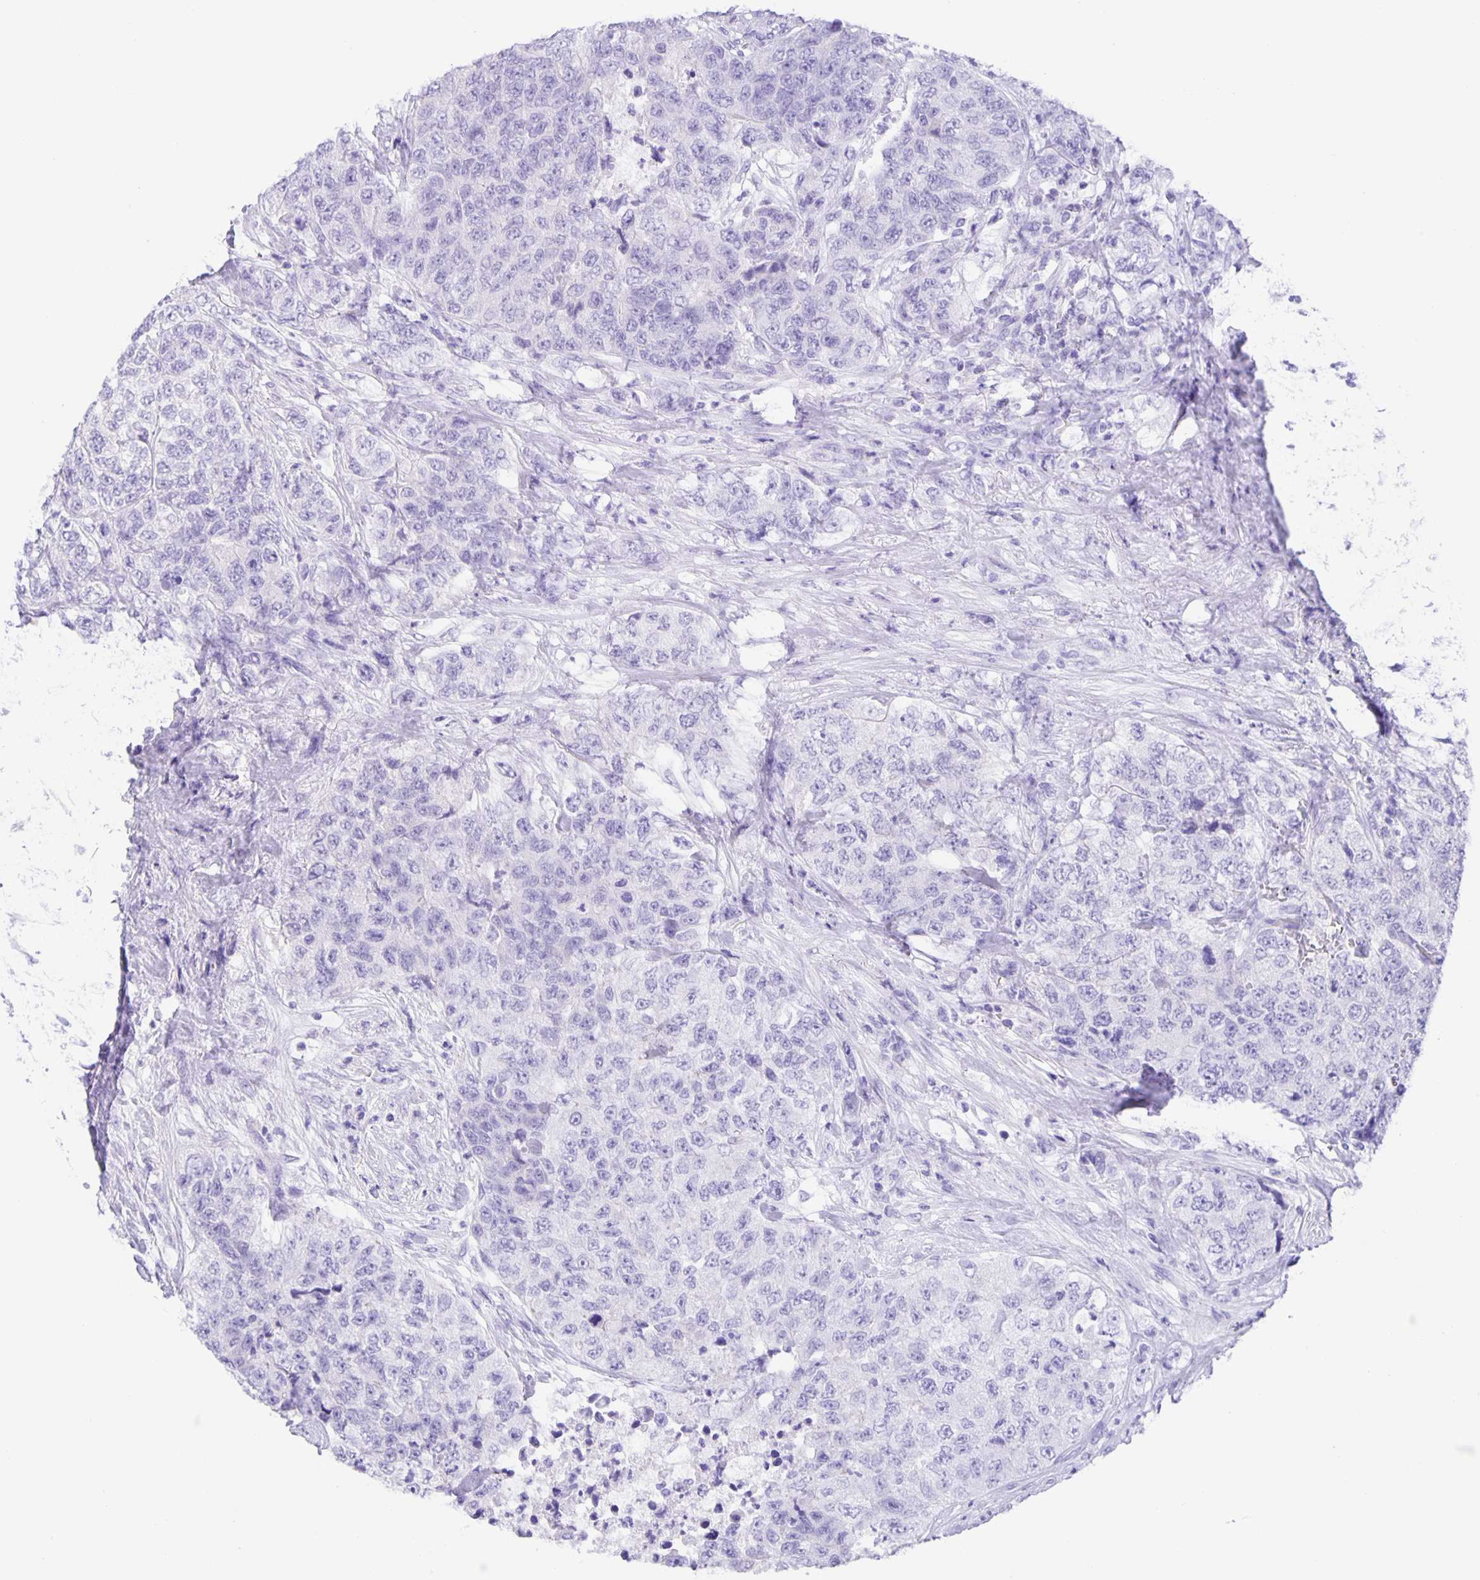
{"staining": {"intensity": "negative", "quantity": "none", "location": "none"}, "tissue": "urothelial cancer", "cell_type": "Tumor cells", "image_type": "cancer", "snomed": [{"axis": "morphology", "description": "Urothelial carcinoma, High grade"}, {"axis": "topography", "description": "Urinary bladder"}], "caption": "DAB immunohistochemical staining of human urothelial cancer shows no significant positivity in tumor cells.", "gene": "GUCA2A", "patient": {"sex": "female", "age": 78}}